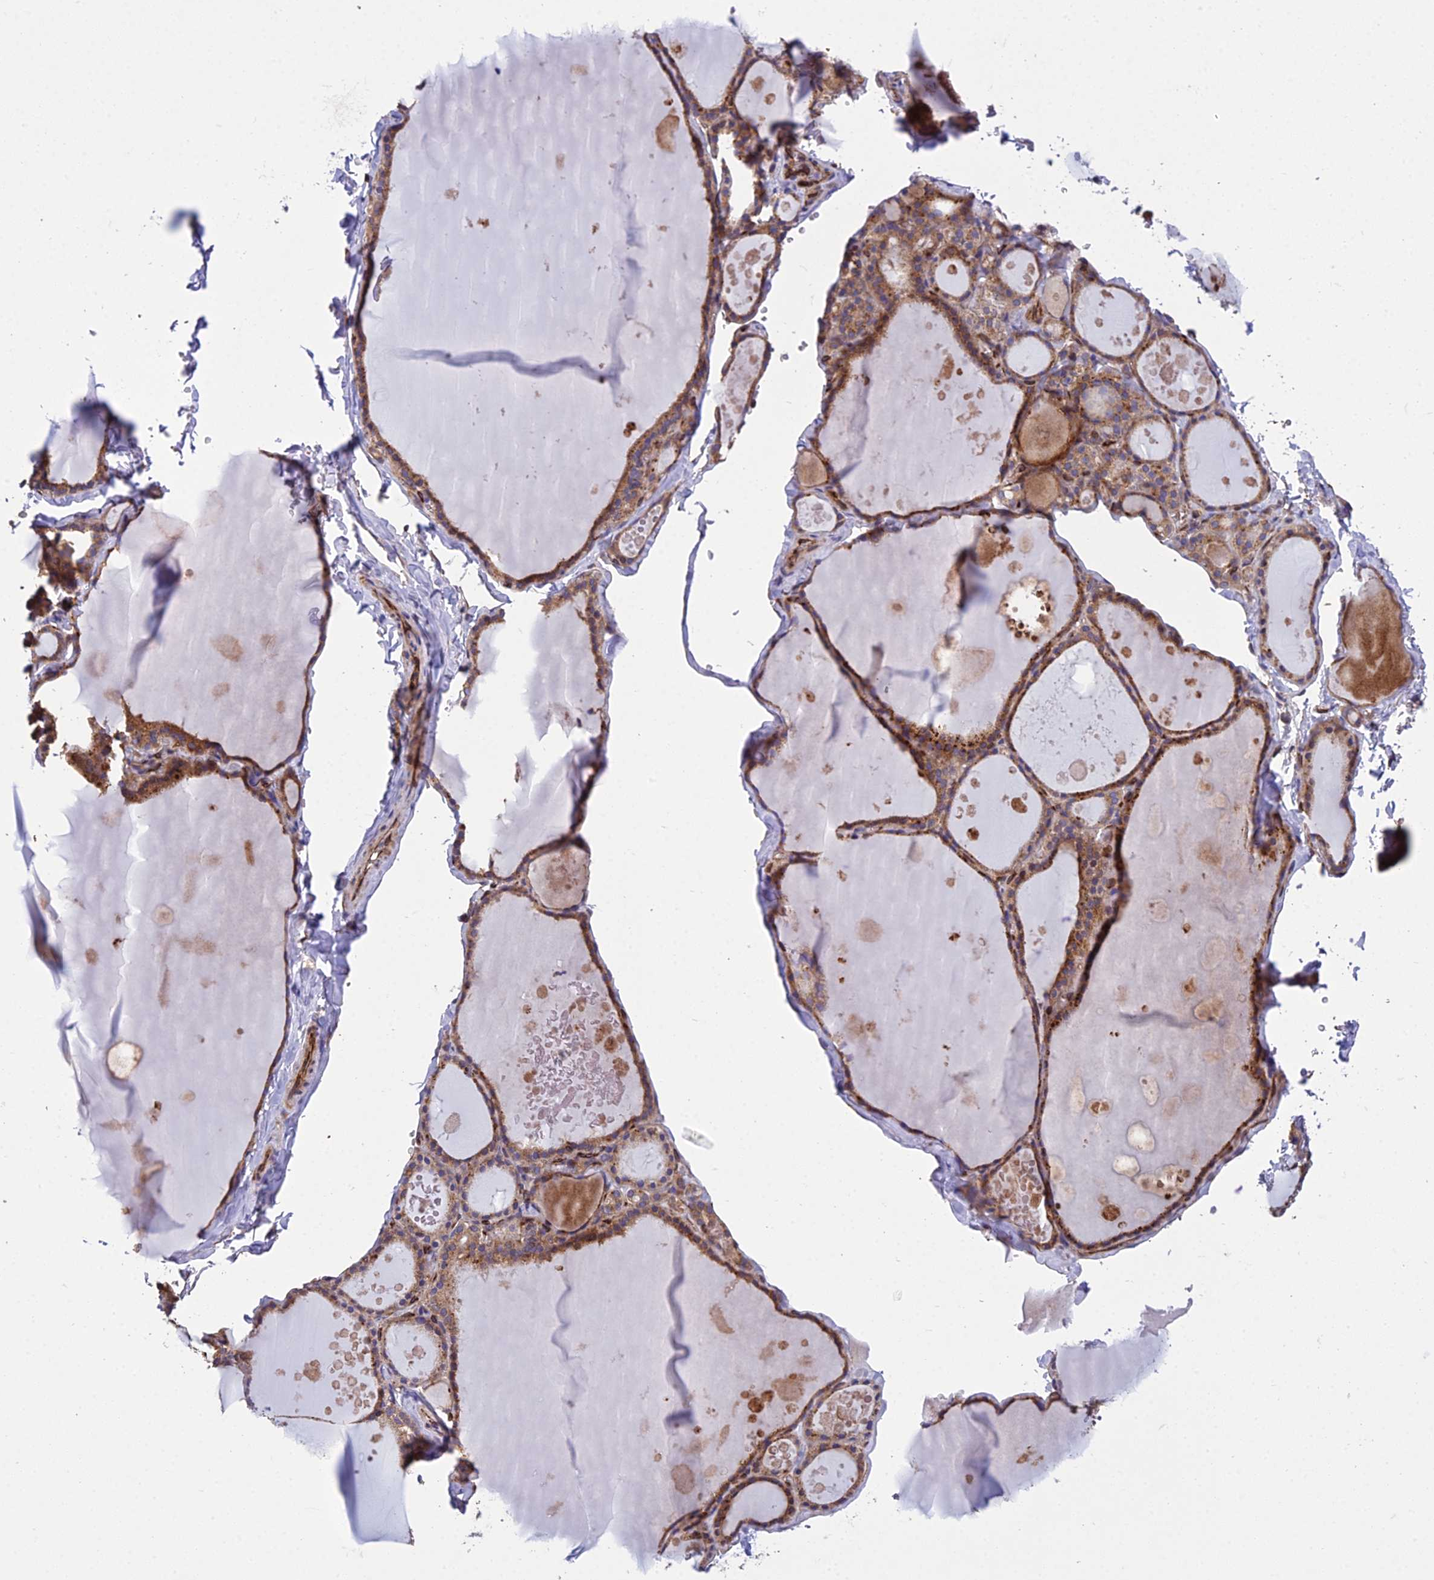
{"staining": {"intensity": "moderate", "quantity": ">75%", "location": "cytoplasmic/membranous"}, "tissue": "thyroid gland", "cell_type": "Glandular cells", "image_type": "normal", "snomed": [{"axis": "morphology", "description": "Normal tissue, NOS"}, {"axis": "topography", "description": "Thyroid gland"}], "caption": "A medium amount of moderate cytoplasmic/membranous positivity is appreciated in about >75% of glandular cells in normal thyroid gland.", "gene": "GIMAP1", "patient": {"sex": "male", "age": 56}}